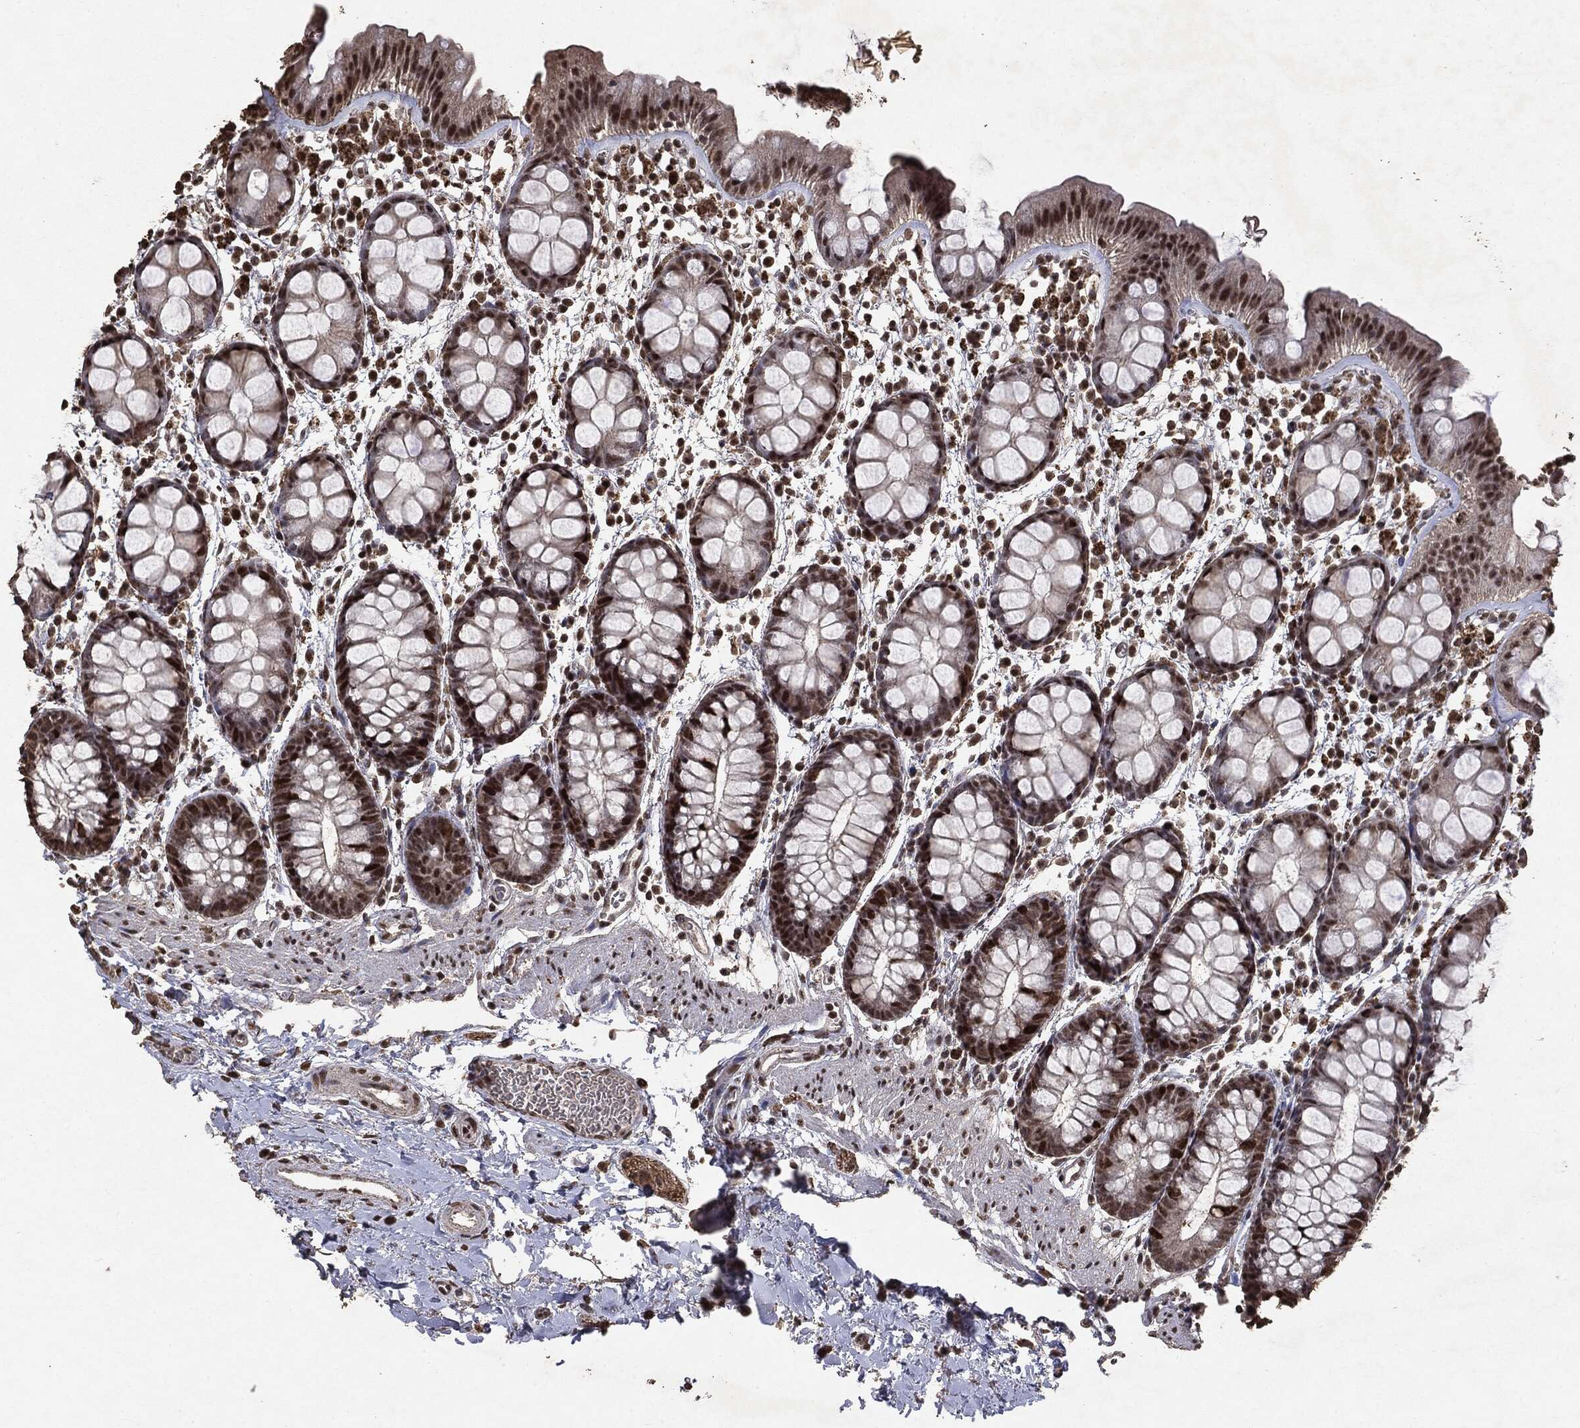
{"staining": {"intensity": "moderate", "quantity": ">75%", "location": "nuclear"}, "tissue": "rectum", "cell_type": "Glandular cells", "image_type": "normal", "snomed": [{"axis": "morphology", "description": "Normal tissue, NOS"}, {"axis": "topography", "description": "Rectum"}], "caption": "Moderate nuclear expression is present in about >75% of glandular cells in normal rectum. (DAB (3,3'-diaminobenzidine) = brown stain, brightfield microscopy at high magnification).", "gene": "RAD18", "patient": {"sex": "male", "age": 57}}